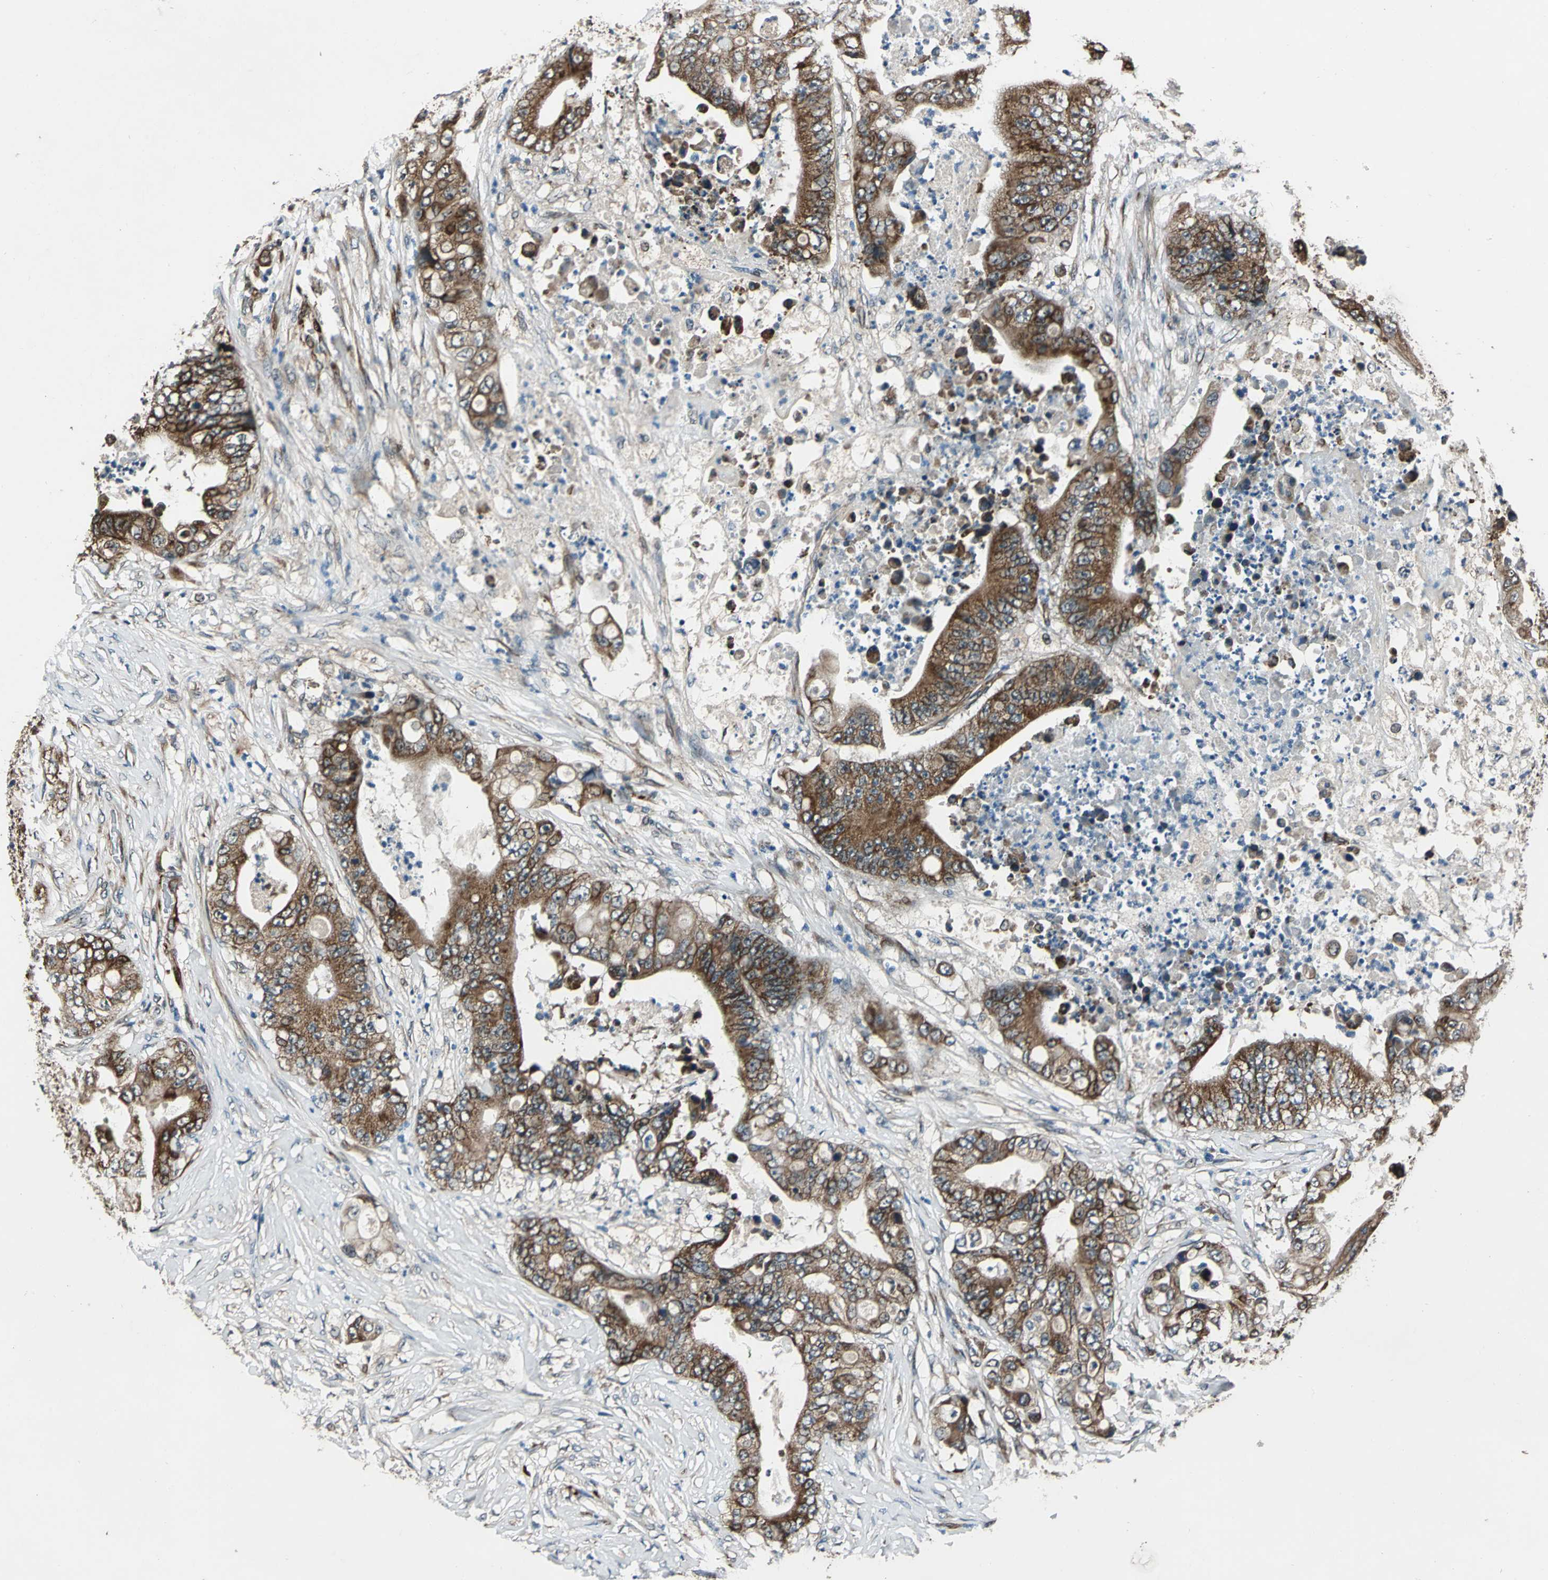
{"staining": {"intensity": "strong", "quantity": ">75%", "location": "cytoplasmic/membranous"}, "tissue": "stomach cancer", "cell_type": "Tumor cells", "image_type": "cancer", "snomed": [{"axis": "morphology", "description": "Adenocarcinoma, NOS"}, {"axis": "topography", "description": "Stomach"}], "caption": "The micrograph demonstrates a brown stain indicating the presence of a protein in the cytoplasmic/membranous of tumor cells in stomach cancer.", "gene": "EXD2", "patient": {"sex": "female", "age": 73}}